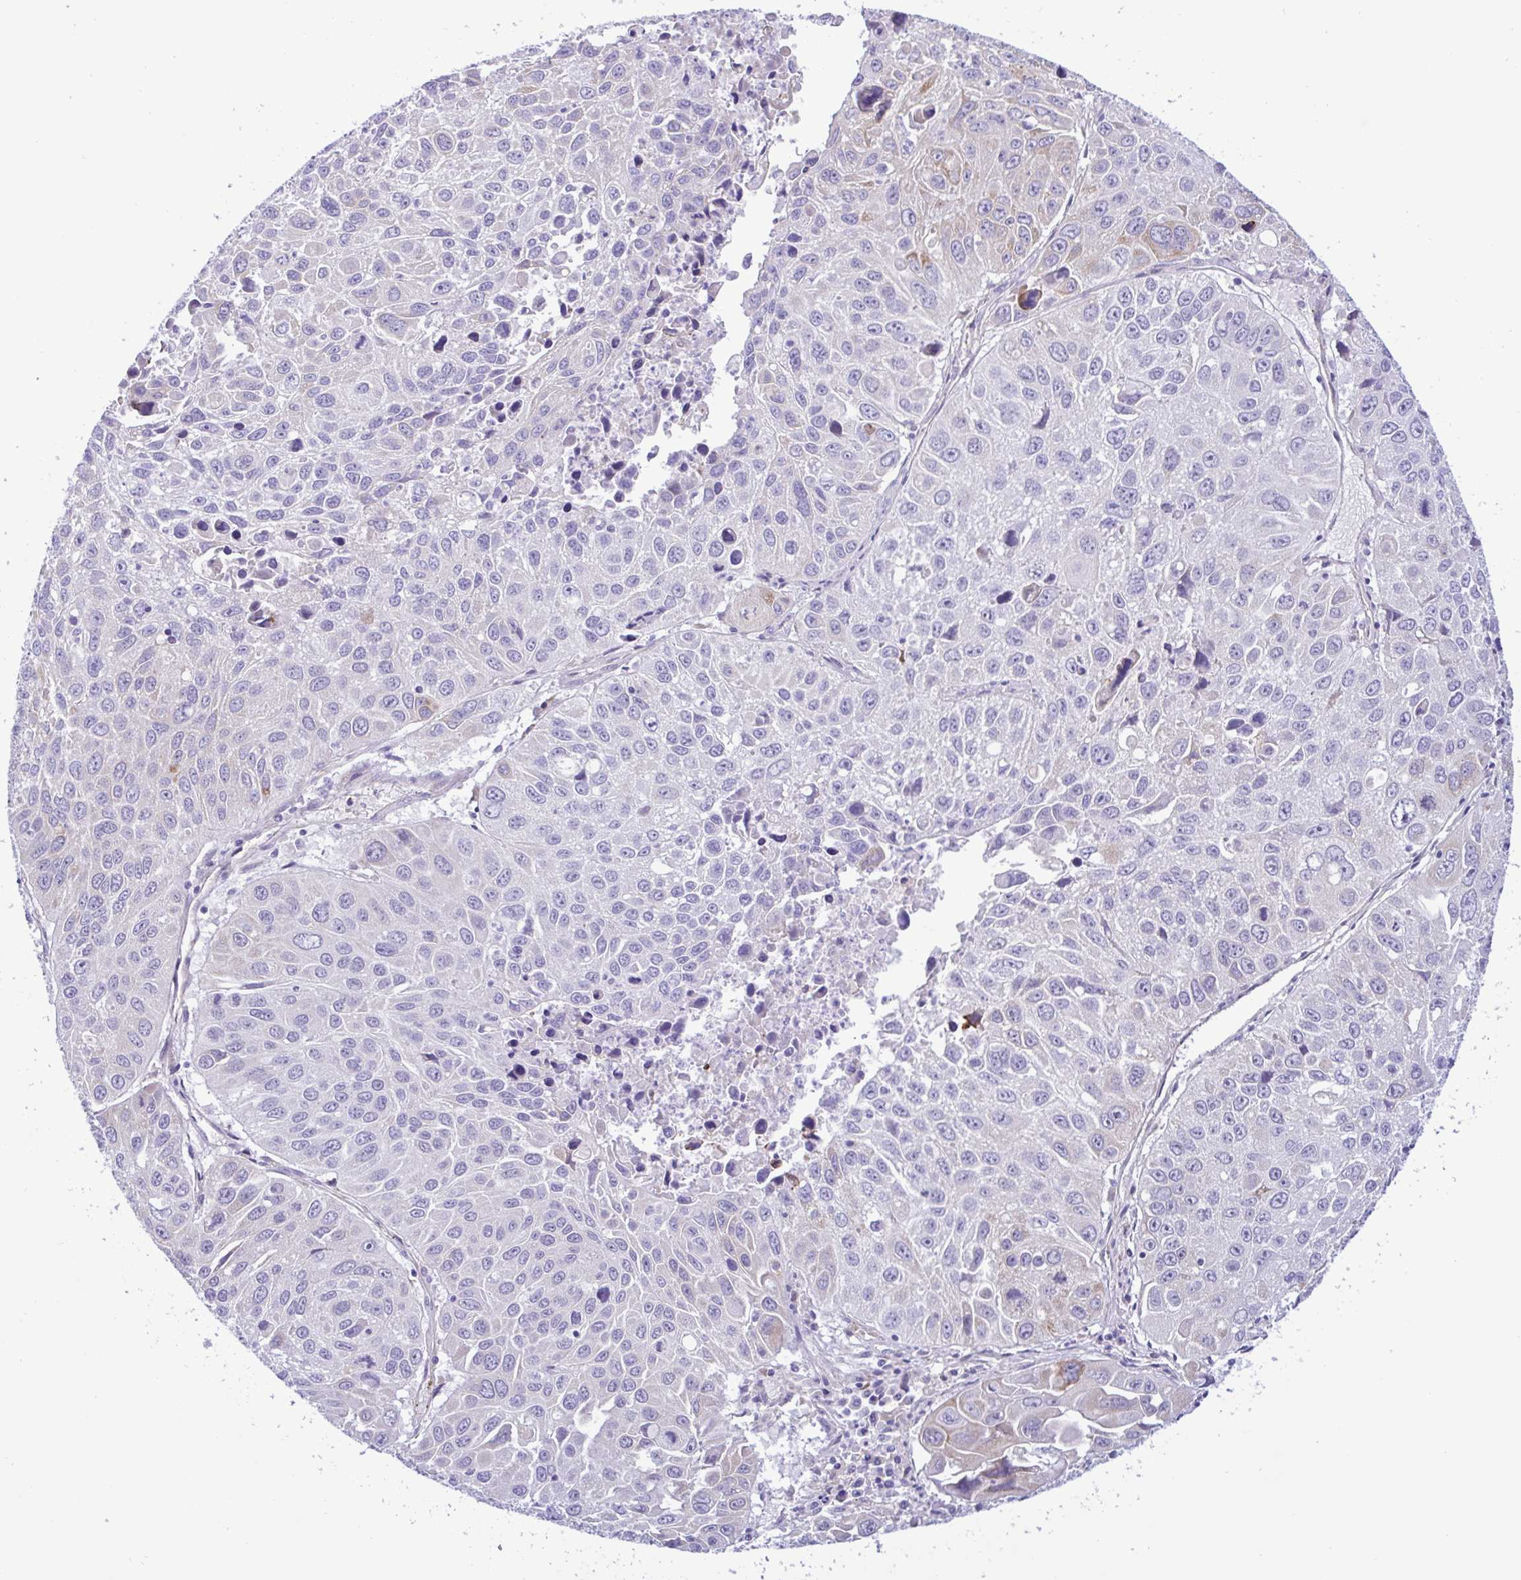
{"staining": {"intensity": "weak", "quantity": "<25%", "location": "cytoplasmic/membranous"}, "tissue": "lung cancer", "cell_type": "Tumor cells", "image_type": "cancer", "snomed": [{"axis": "morphology", "description": "Squamous cell carcinoma, NOS"}, {"axis": "topography", "description": "Lung"}], "caption": "DAB immunohistochemical staining of human squamous cell carcinoma (lung) displays no significant positivity in tumor cells.", "gene": "SREBF1", "patient": {"sex": "female", "age": 61}}